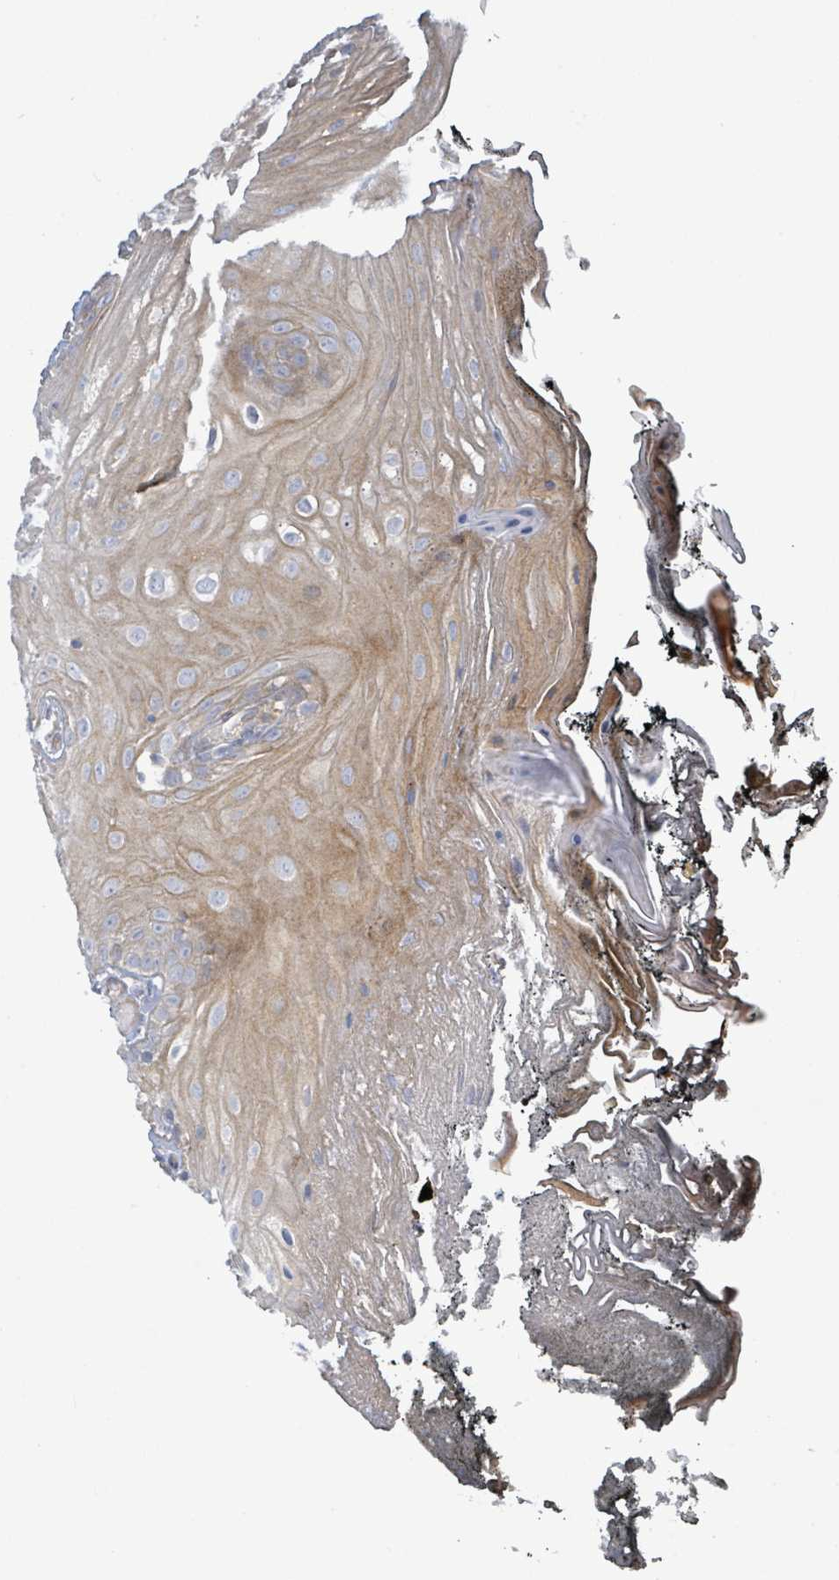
{"staining": {"intensity": "moderate", "quantity": ">75%", "location": "cytoplasmic/membranous"}, "tissue": "oral mucosa", "cell_type": "Squamous epithelial cells", "image_type": "normal", "snomed": [{"axis": "morphology", "description": "Normal tissue, NOS"}, {"axis": "morphology", "description": "Squamous cell carcinoma, NOS"}, {"axis": "topography", "description": "Oral tissue"}, {"axis": "topography", "description": "Head-Neck"}], "caption": "Oral mucosa stained with a brown dye shows moderate cytoplasmic/membranous positive staining in about >75% of squamous epithelial cells.", "gene": "CFAP210", "patient": {"sex": "female", "age": 81}}